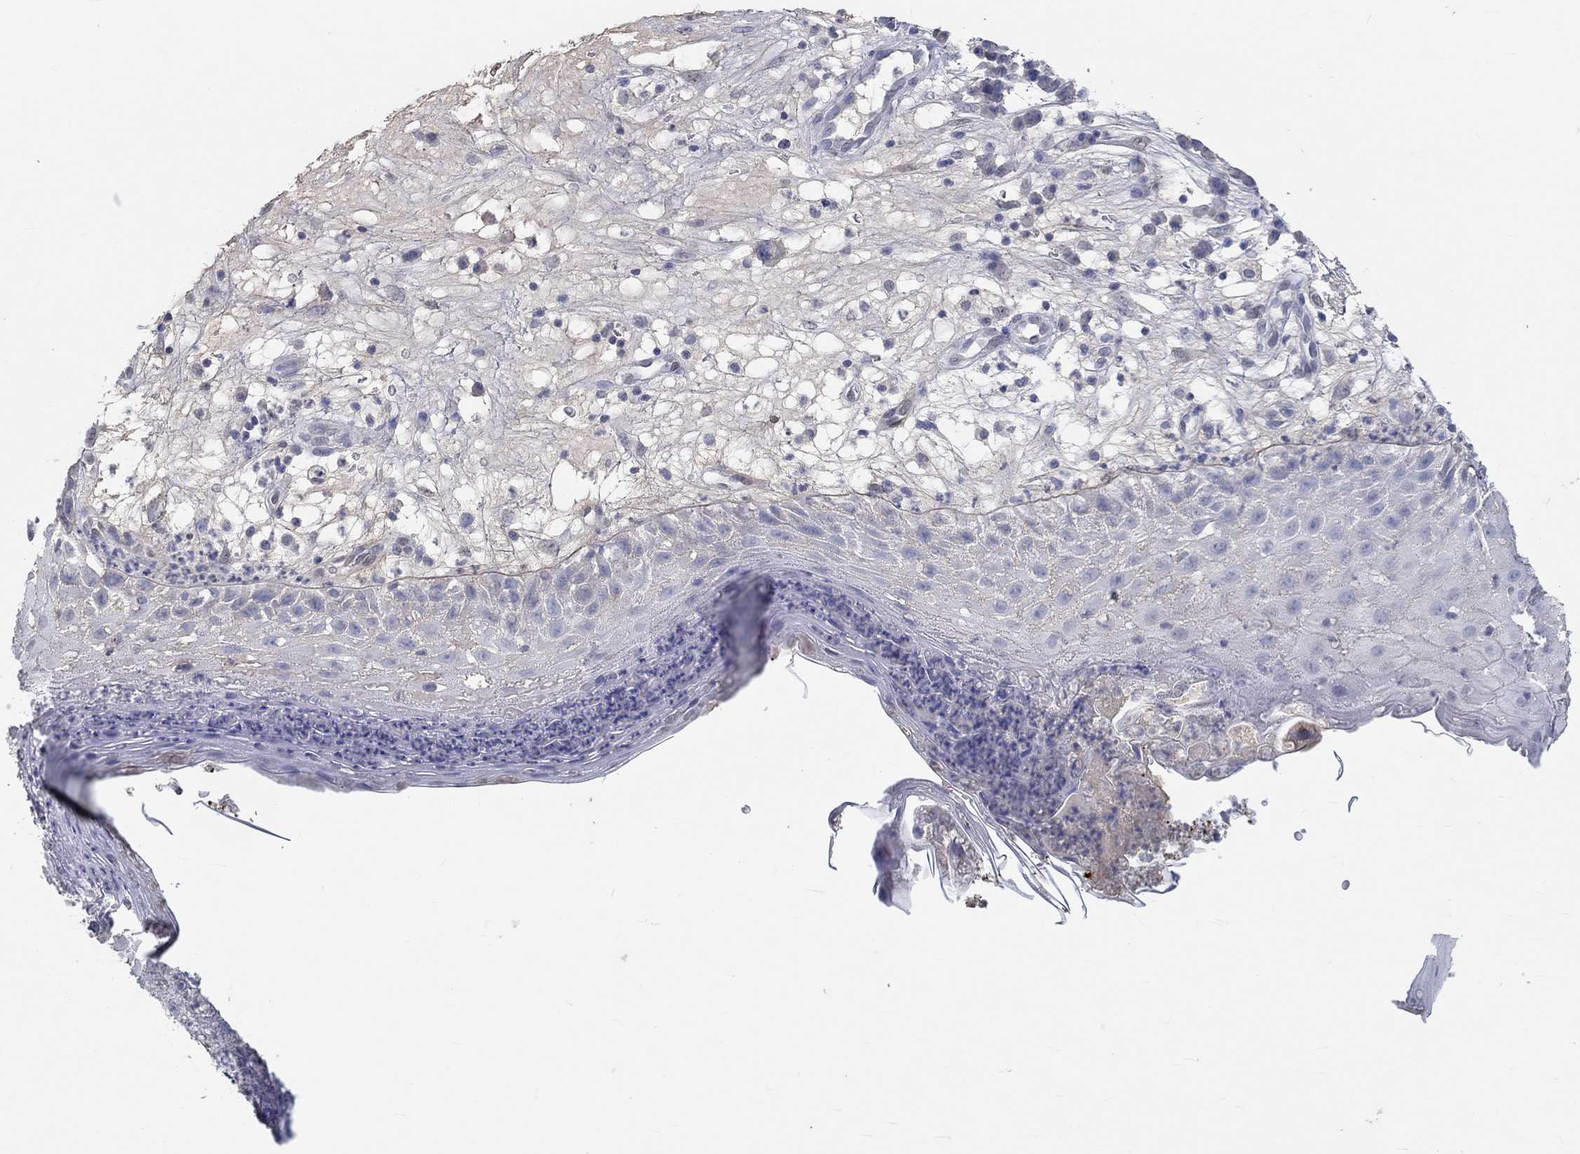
{"staining": {"intensity": "negative", "quantity": "none", "location": "none"}, "tissue": "skin cancer", "cell_type": "Tumor cells", "image_type": "cancer", "snomed": [{"axis": "morphology", "description": "Normal tissue, NOS"}, {"axis": "morphology", "description": "Squamous cell carcinoma, NOS"}, {"axis": "topography", "description": "Skin"}], "caption": "Skin squamous cell carcinoma stained for a protein using immunohistochemistry (IHC) displays no positivity tumor cells.", "gene": "FGF2", "patient": {"sex": "male", "age": 79}}